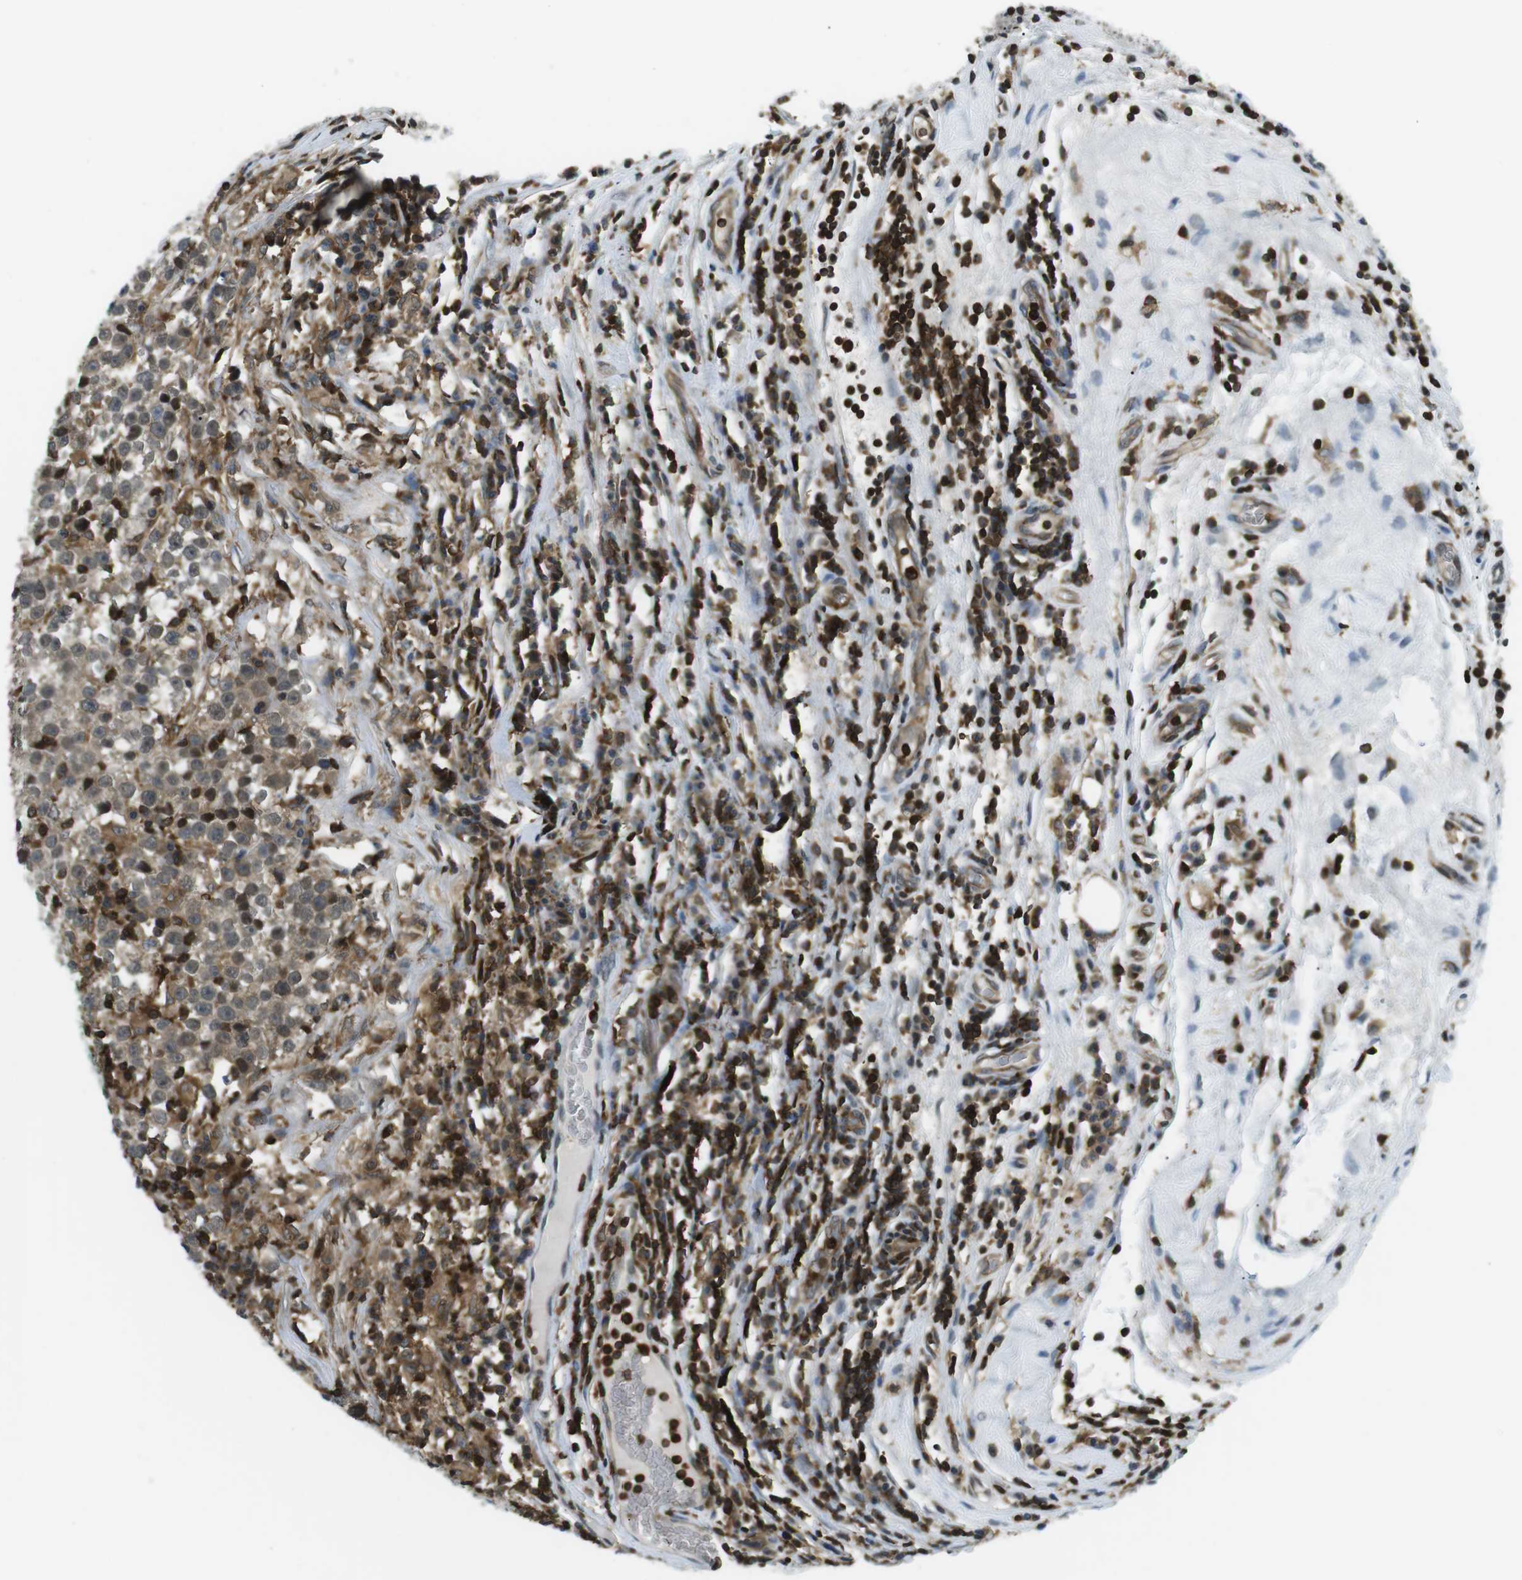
{"staining": {"intensity": "weak", "quantity": "25%-75%", "location": "cytoplasmic/membranous,nuclear"}, "tissue": "testis cancer", "cell_type": "Tumor cells", "image_type": "cancer", "snomed": [{"axis": "morphology", "description": "Seminoma, NOS"}, {"axis": "topography", "description": "Testis"}], "caption": "A histopathology image of human testis seminoma stained for a protein exhibits weak cytoplasmic/membranous and nuclear brown staining in tumor cells.", "gene": "STK10", "patient": {"sex": "male", "age": 43}}